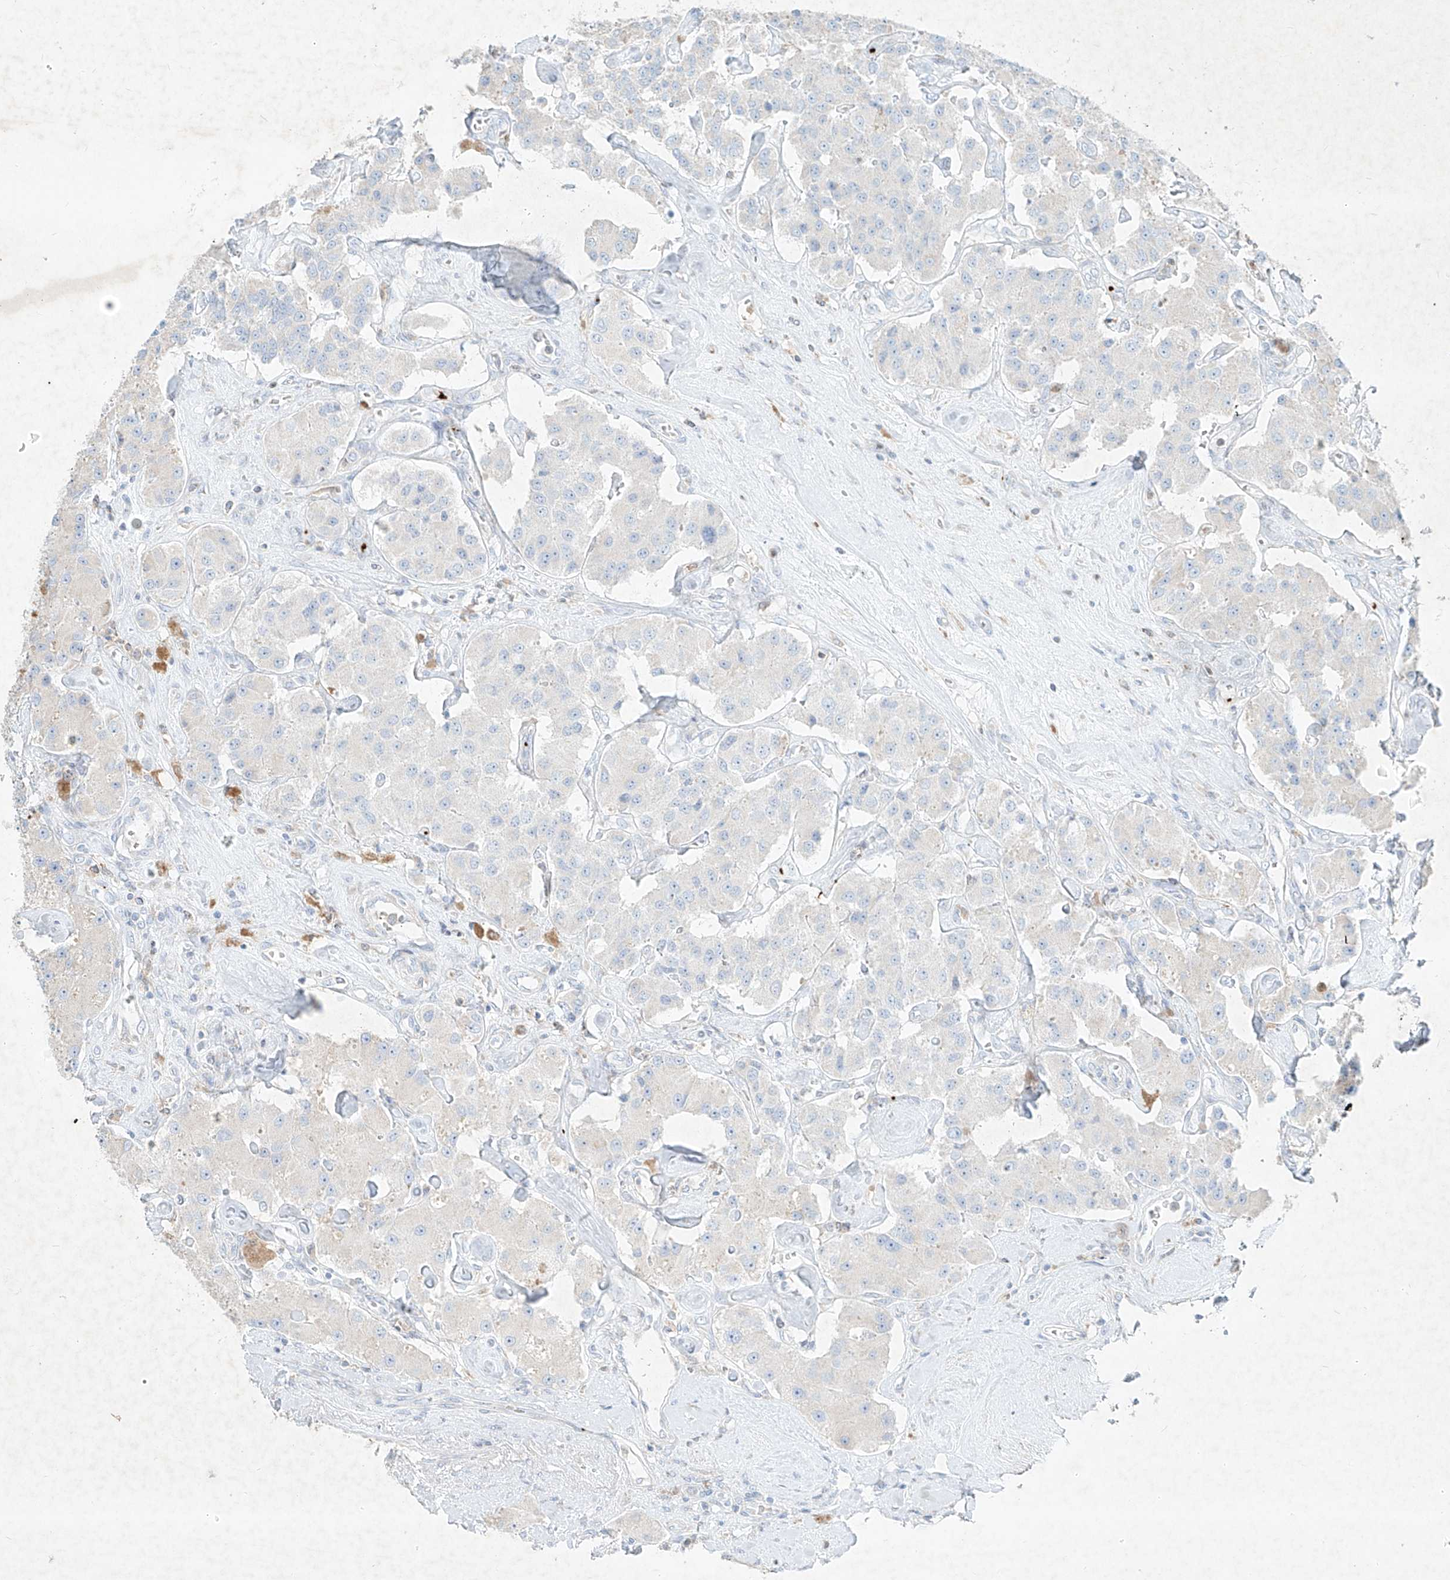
{"staining": {"intensity": "negative", "quantity": "none", "location": "none"}, "tissue": "carcinoid", "cell_type": "Tumor cells", "image_type": "cancer", "snomed": [{"axis": "morphology", "description": "Carcinoid, malignant, NOS"}, {"axis": "topography", "description": "Pancreas"}], "caption": "Immunohistochemistry (IHC) image of human carcinoid stained for a protein (brown), which exhibits no positivity in tumor cells.", "gene": "PLEK", "patient": {"sex": "male", "age": 41}}